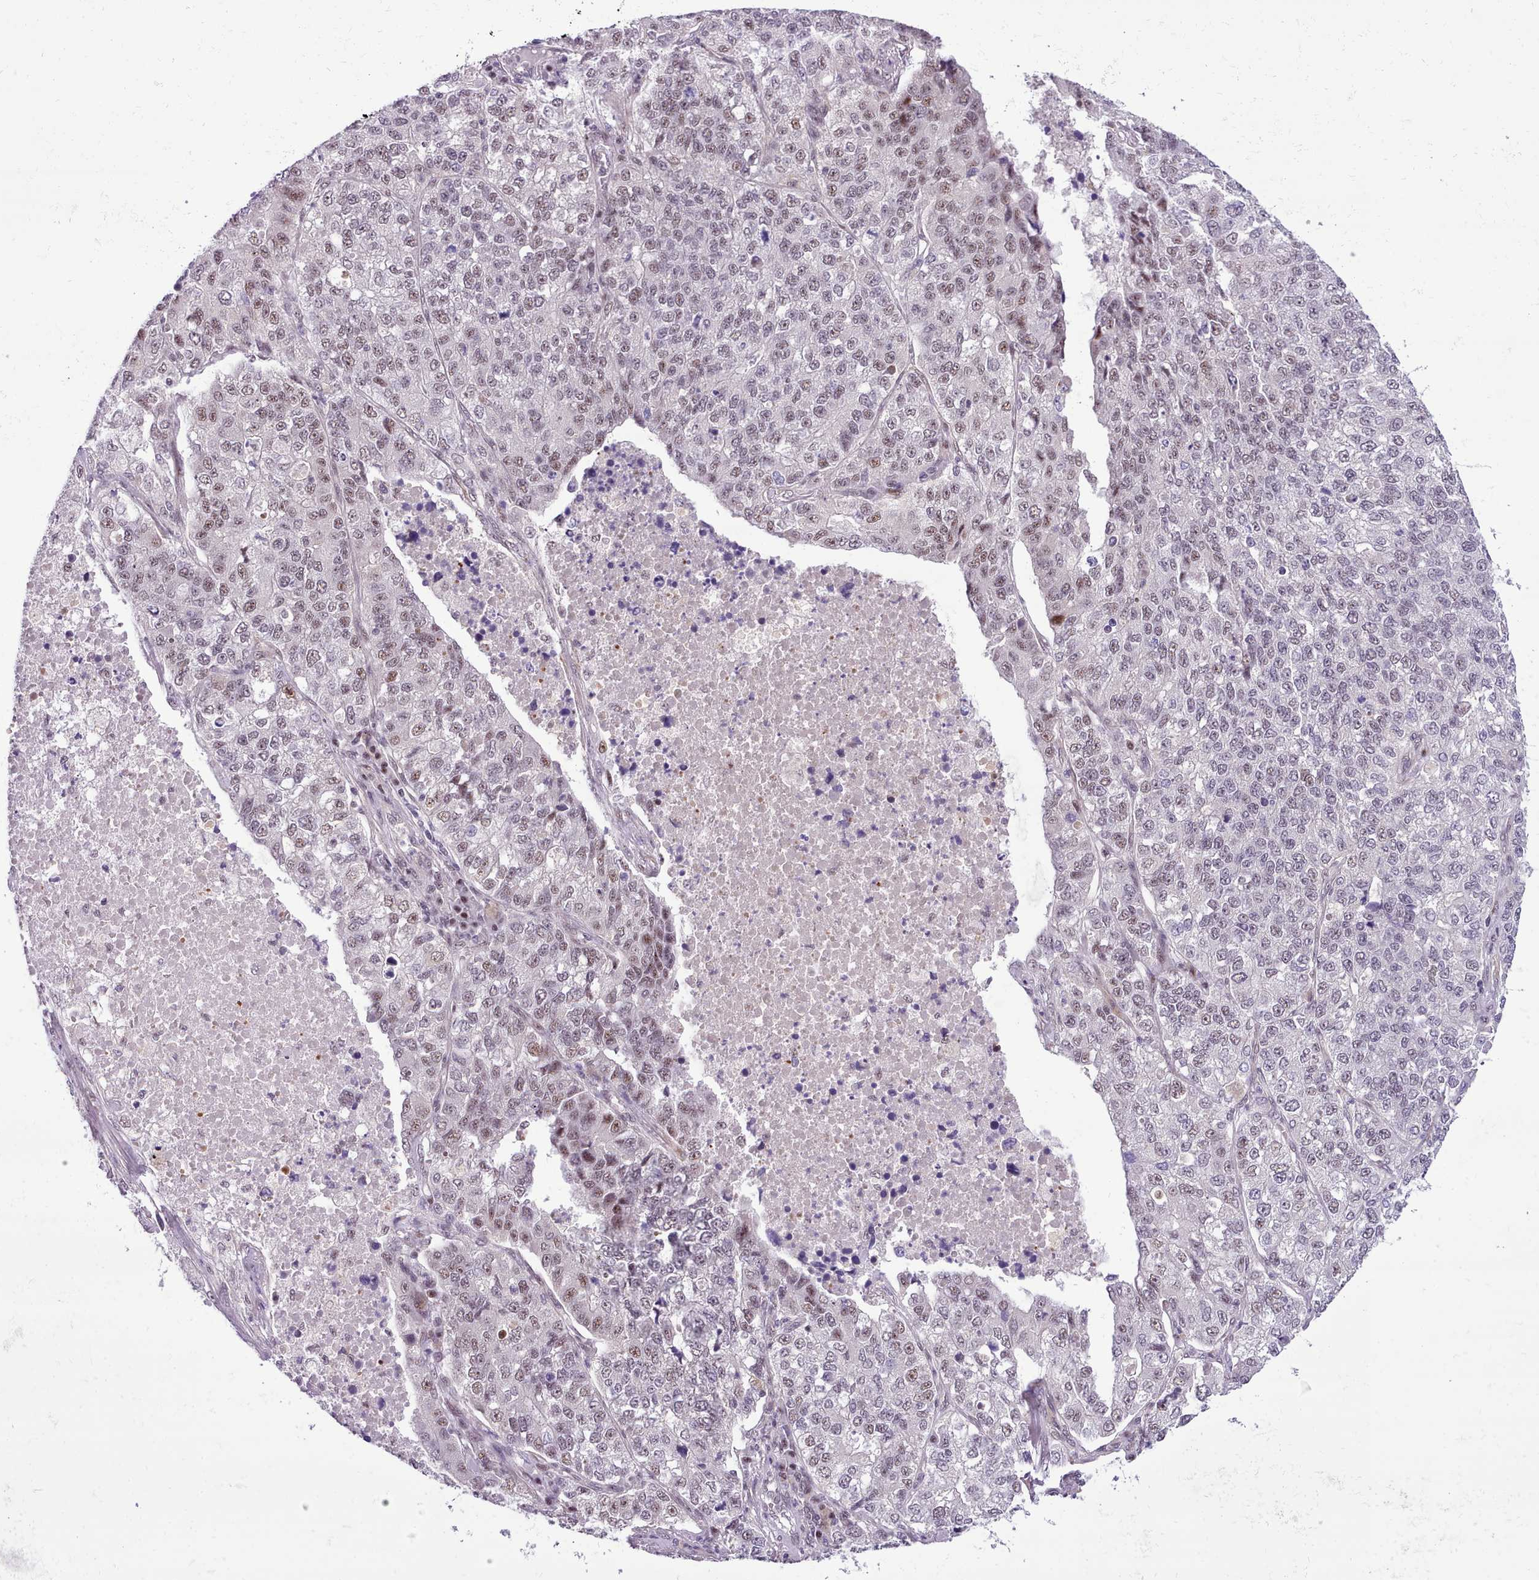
{"staining": {"intensity": "weak", "quantity": "25%-75%", "location": "nuclear"}, "tissue": "lung cancer", "cell_type": "Tumor cells", "image_type": "cancer", "snomed": [{"axis": "morphology", "description": "Adenocarcinoma, NOS"}, {"axis": "topography", "description": "Lung"}], "caption": "Weak nuclear expression is present in about 25%-75% of tumor cells in lung adenocarcinoma.", "gene": "HOXB7", "patient": {"sex": "male", "age": 49}}